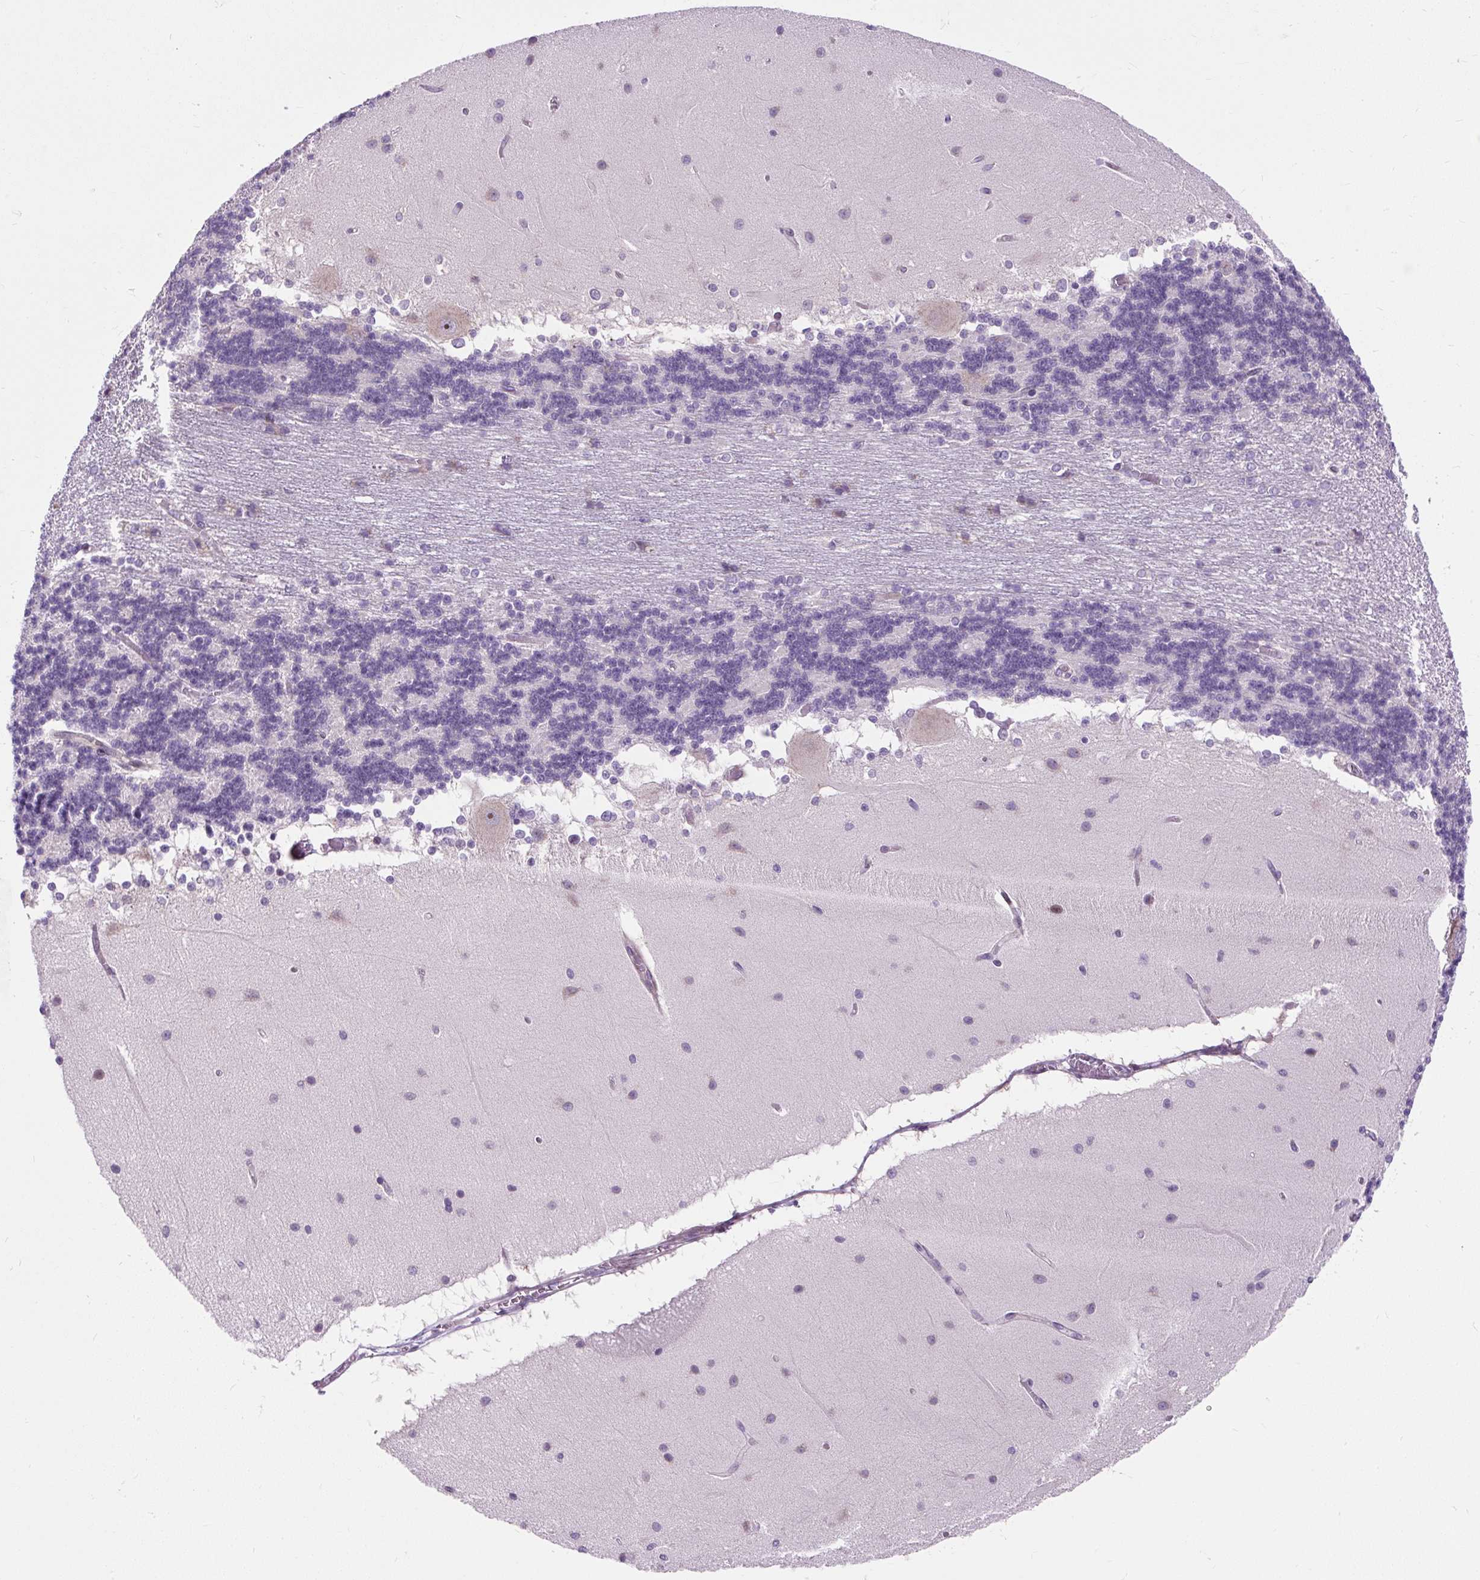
{"staining": {"intensity": "negative", "quantity": "none", "location": "none"}, "tissue": "cerebellum", "cell_type": "Cells in granular layer", "image_type": "normal", "snomed": [{"axis": "morphology", "description": "Normal tissue, NOS"}, {"axis": "topography", "description": "Cerebellum"}], "caption": "DAB immunohistochemical staining of unremarkable human cerebellum shows no significant expression in cells in granular layer.", "gene": "CISD3", "patient": {"sex": "female", "age": 54}}